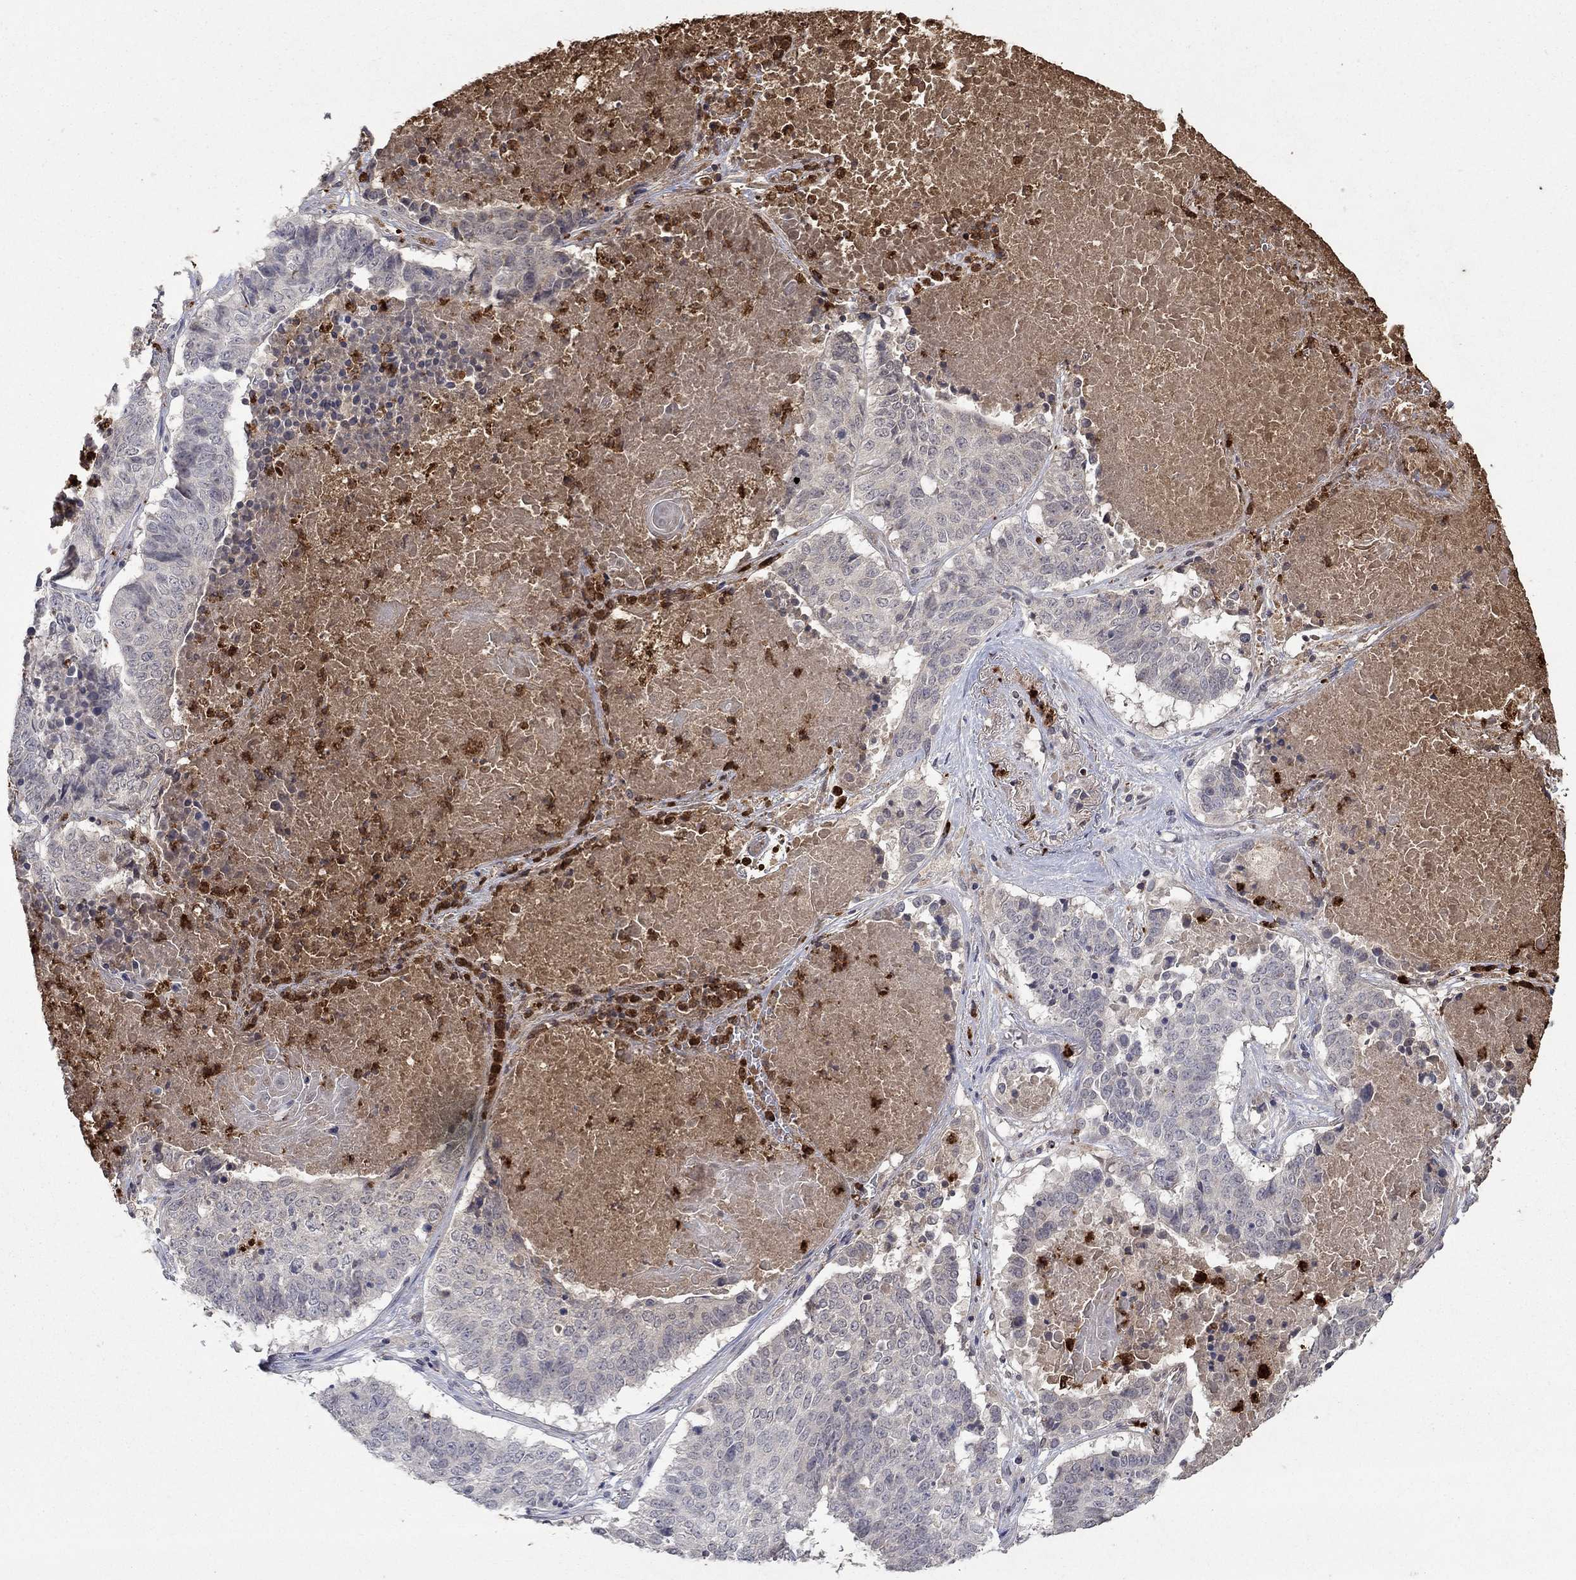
{"staining": {"intensity": "negative", "quantity": "none", "location": "none"}, "tissue": "lung cancer", "cell_type": "Tumor cells", "image_type": "cancer", "snomed": [{"axis": "morphology", "description": "Squamous cell carcinoma, NOS"}, {"axis": "topography", "description": "Lung"}], "caption": "High power microscopy image of an IHC histopathology image of squamous cell carcinoma (lung), revealing no significant expression in tumor cells.", "gene": "CCL5", "patient": {"sex": "male", "age": 64}}